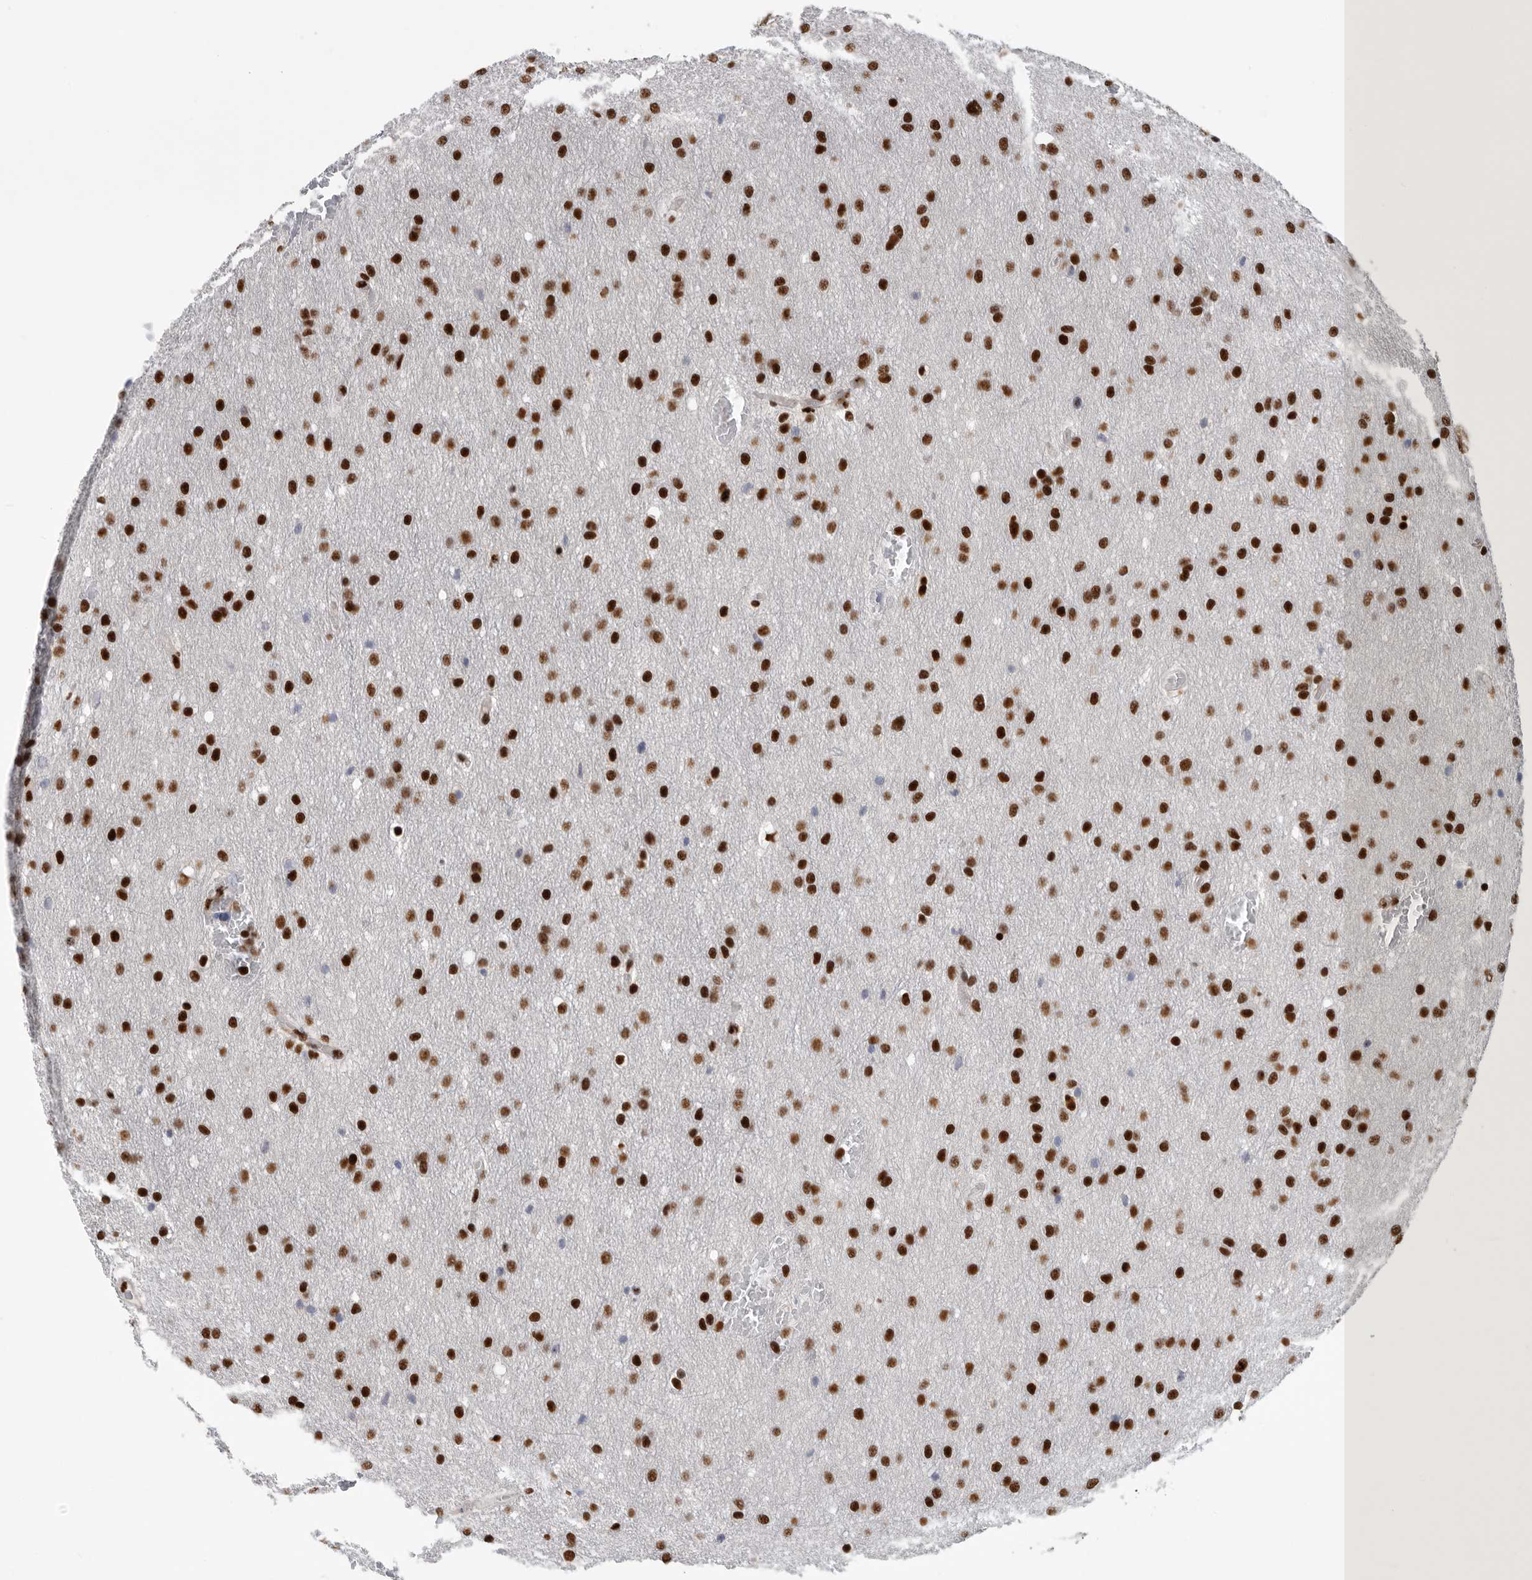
{"staining": {"intensity": "strong", "quantity": ">75%", "location": "nuclear"}, "tissue": "glioma", "cell_type": "Tumor cells", "image_type": "cancer", "snomed": [{"axis": "morphology", "description": "Glioma, malignant, Low grade"}, {"axis": "topography", "description": "Brain"}], "caption": "About >75% of tumor cells in human malignant low-grade glioma exhibit strong nuclear protein staining as visualized by brown immunohistochemical staining.", "gene": "BCLAF1", "patient": {"sex": "female", "age": 37}}